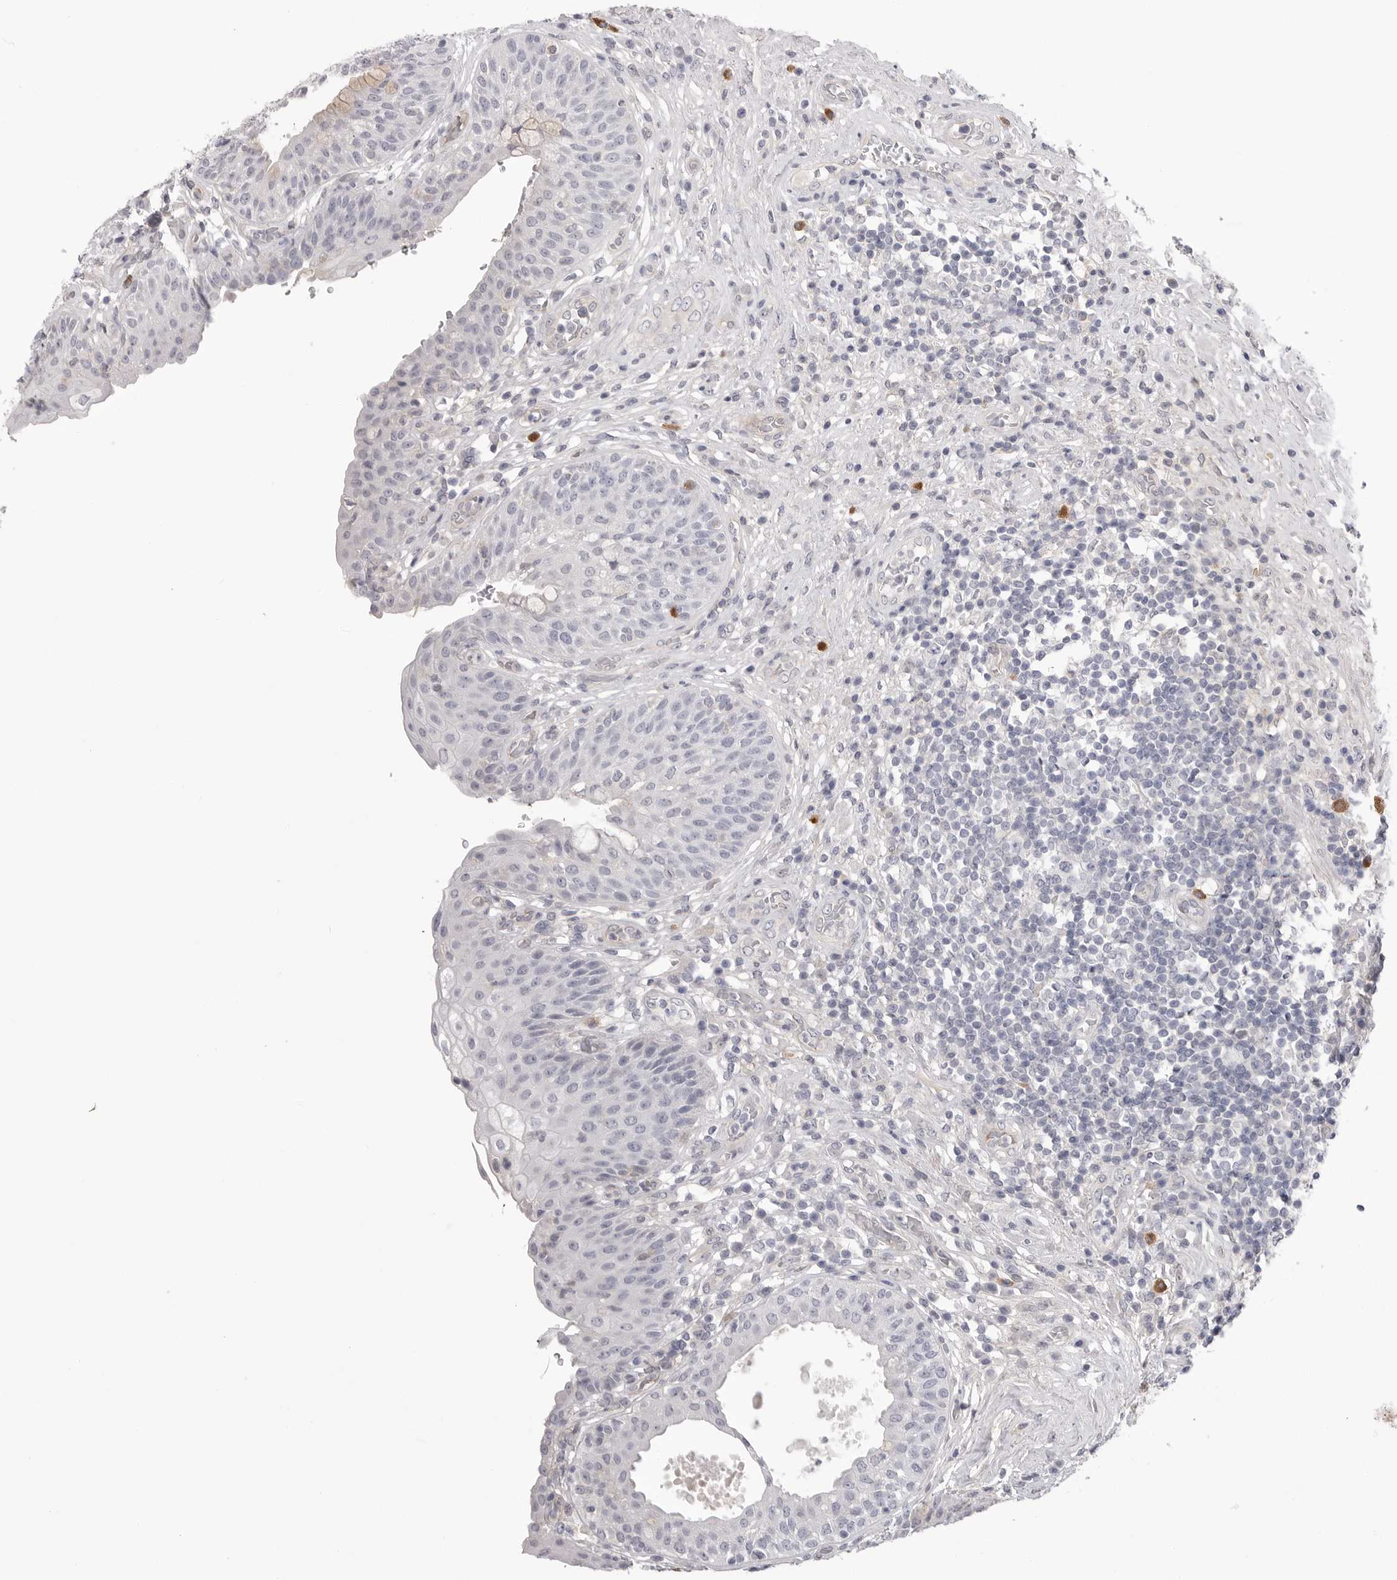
{"staining": {"intensity": "negative", "quantity": "none", "location": "none"}, "tissue": "urinary bladder", "cell_type": "Urothelial cells", "image_type": "normal", "snomed": [{"axis": "morphology", "description": "Normal tissue, NOS"}, {"axis": "topography", "description": "Urinary bladder"}], "caption": "Immunohistochemical staining of normal human urinary bladder shows no significant staining in urothelial cells. (DAB immunohistochemistry, high magnification).", "gene": "DLGAP3", "patient": {"sex": "female", "age": 62}}